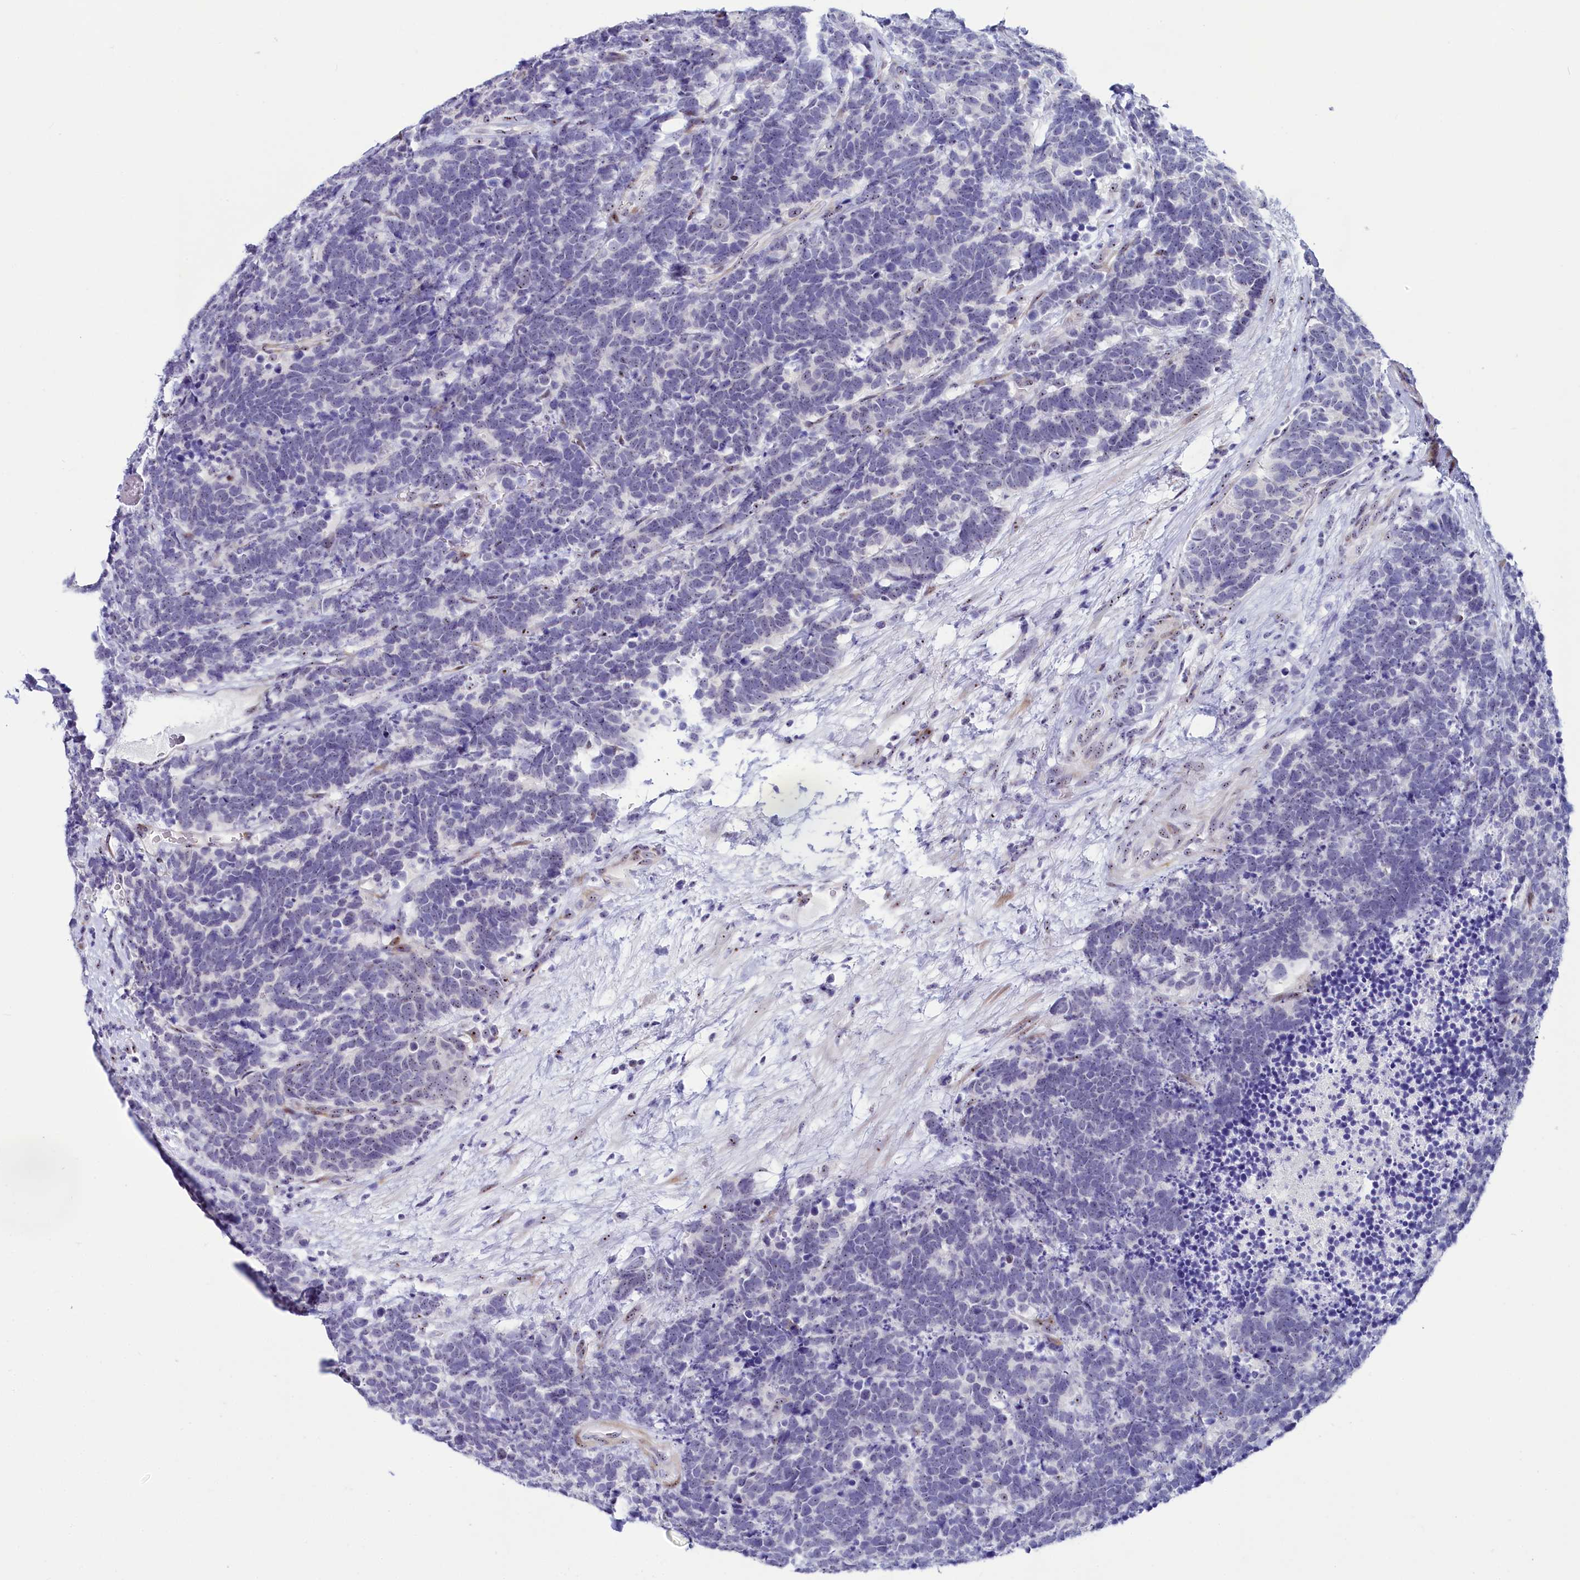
{"staining": {"intensity": "negative", "quantity": "none", "location": "none"}, "tissue": "carcinoid", "cell_type": "Tumor cells", "image_type": "cancer", "snomed": [{"axis": "morphology", "description": "Carcinoma, NOS"}, {"axis": "morphology", "description": "Carcinoid, malignant, NOS"}, {"axis": "topography", "description": "Urinary bladder"}], "caption": "The image exhibits no significant positivity in tumor cells of malignant carcinoid.", "gene": "TCOF1", "patient": {"sex": "male", "age": 57}}